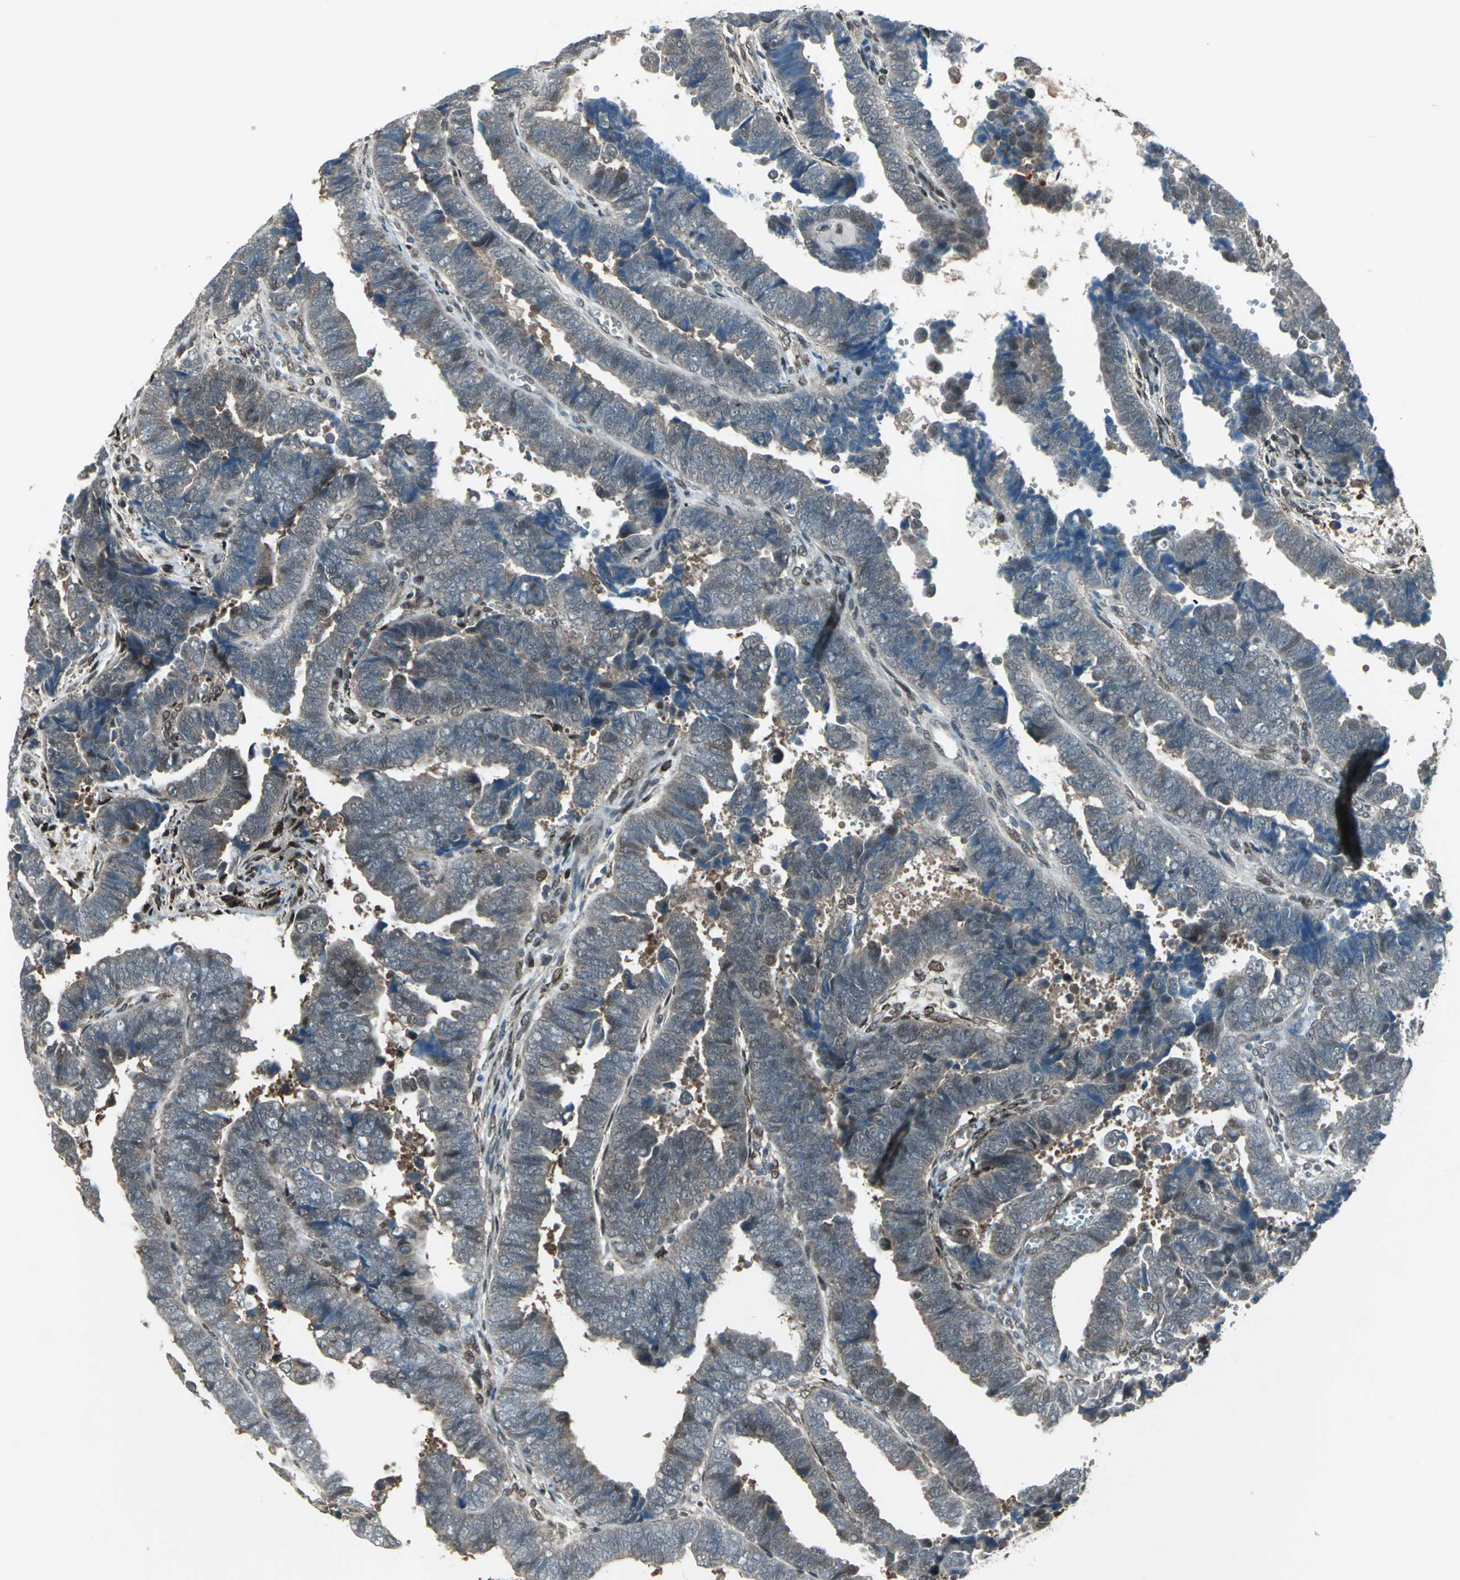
{"staining": {"intensity": "weak", "quantity": ">75%", "location": "cytoplasmic/membranous,nuclear"}, "tissue": "endometrial cancer", "cell_type": "Tumor cells", "image_type": "cancer", "snomed": [{"axis": "morphology", "description": "Adenocarcinoma, NOS"}, {"axis": "topography", "description": "Endometrium"}], "caption": "Immunohistochemical staining of human endometrial cancer (adenocarcinoma) shows low levels of weak cytoplasmic/membranous and nuclear positivity in about >75% of tumor cells.", "gene": "COPS5", "patient": {"sex": "female", "age": 75}}